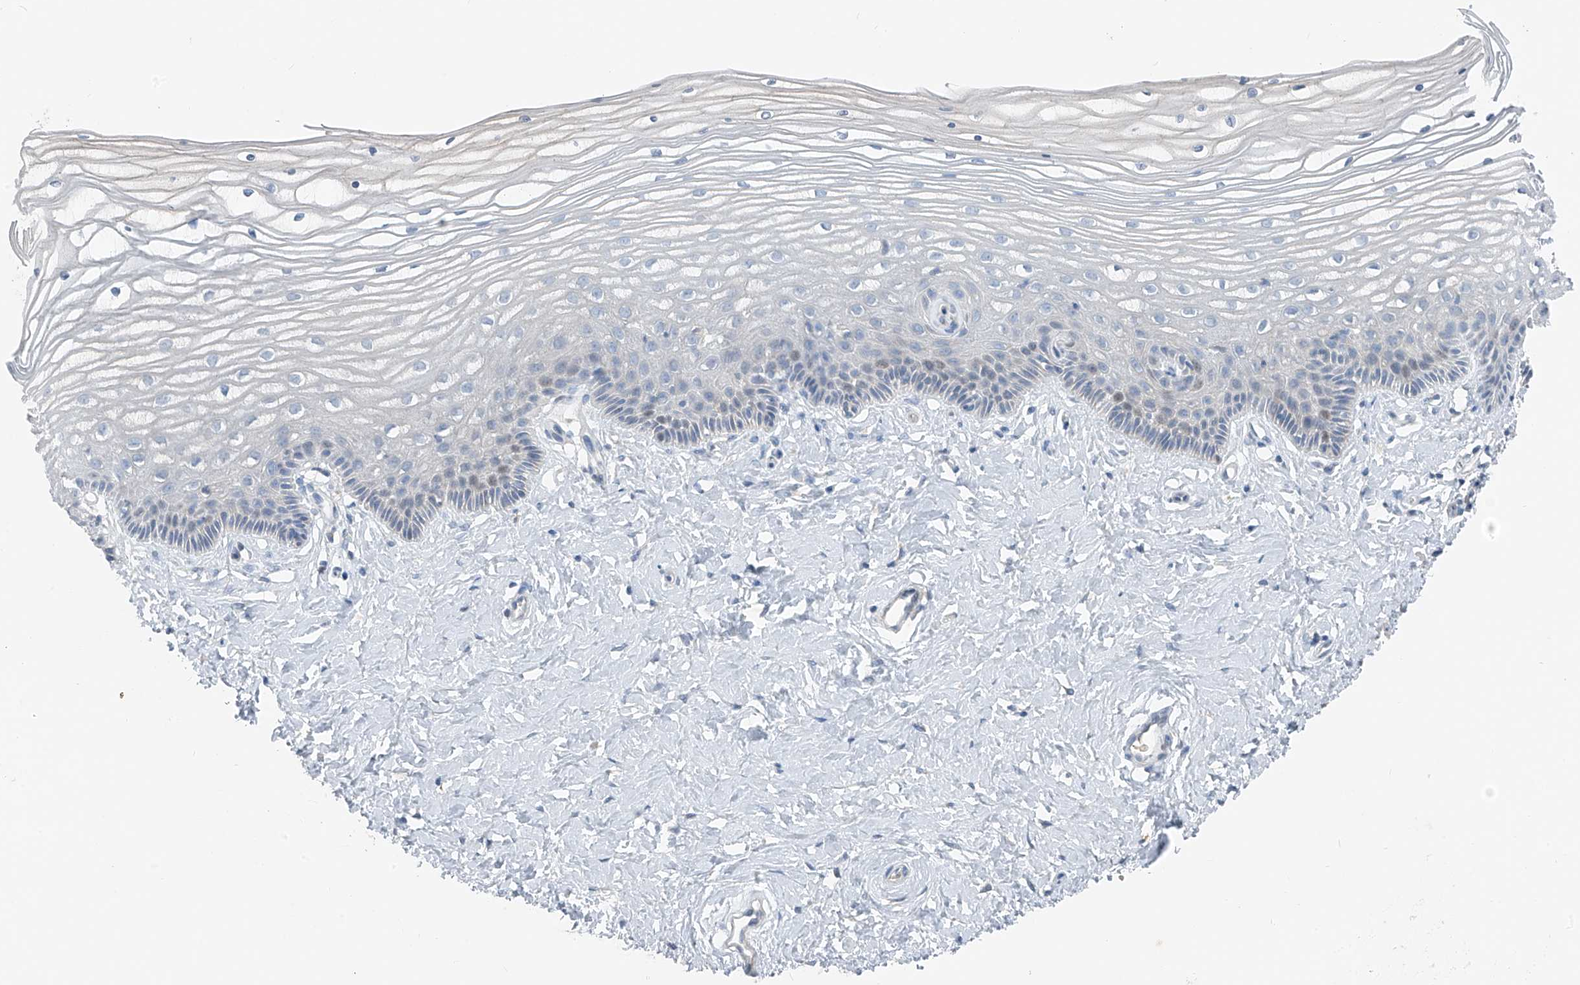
{"staining": {"intensity": "negative", "quantity": "none", "location": "none"}, "tissue": "vagina", "cell_type": "Squamous epithelial cells", "image_type": "normal", "snomed": [{"axis": "morphology", "description": "Normal tissue, NOS"}, {"axis": "topography", "description": "Vagina"}, {"axis": "topography", "description": "Cervix"}], "caption": "Histopathology image shows no protein positivity in squamous epithelial cells of normal vagina. (Brightfield microscopy of DAB IHC at high magnification).", "gene": "FGD2", "patient": {"sex": "female", "age": 40}}